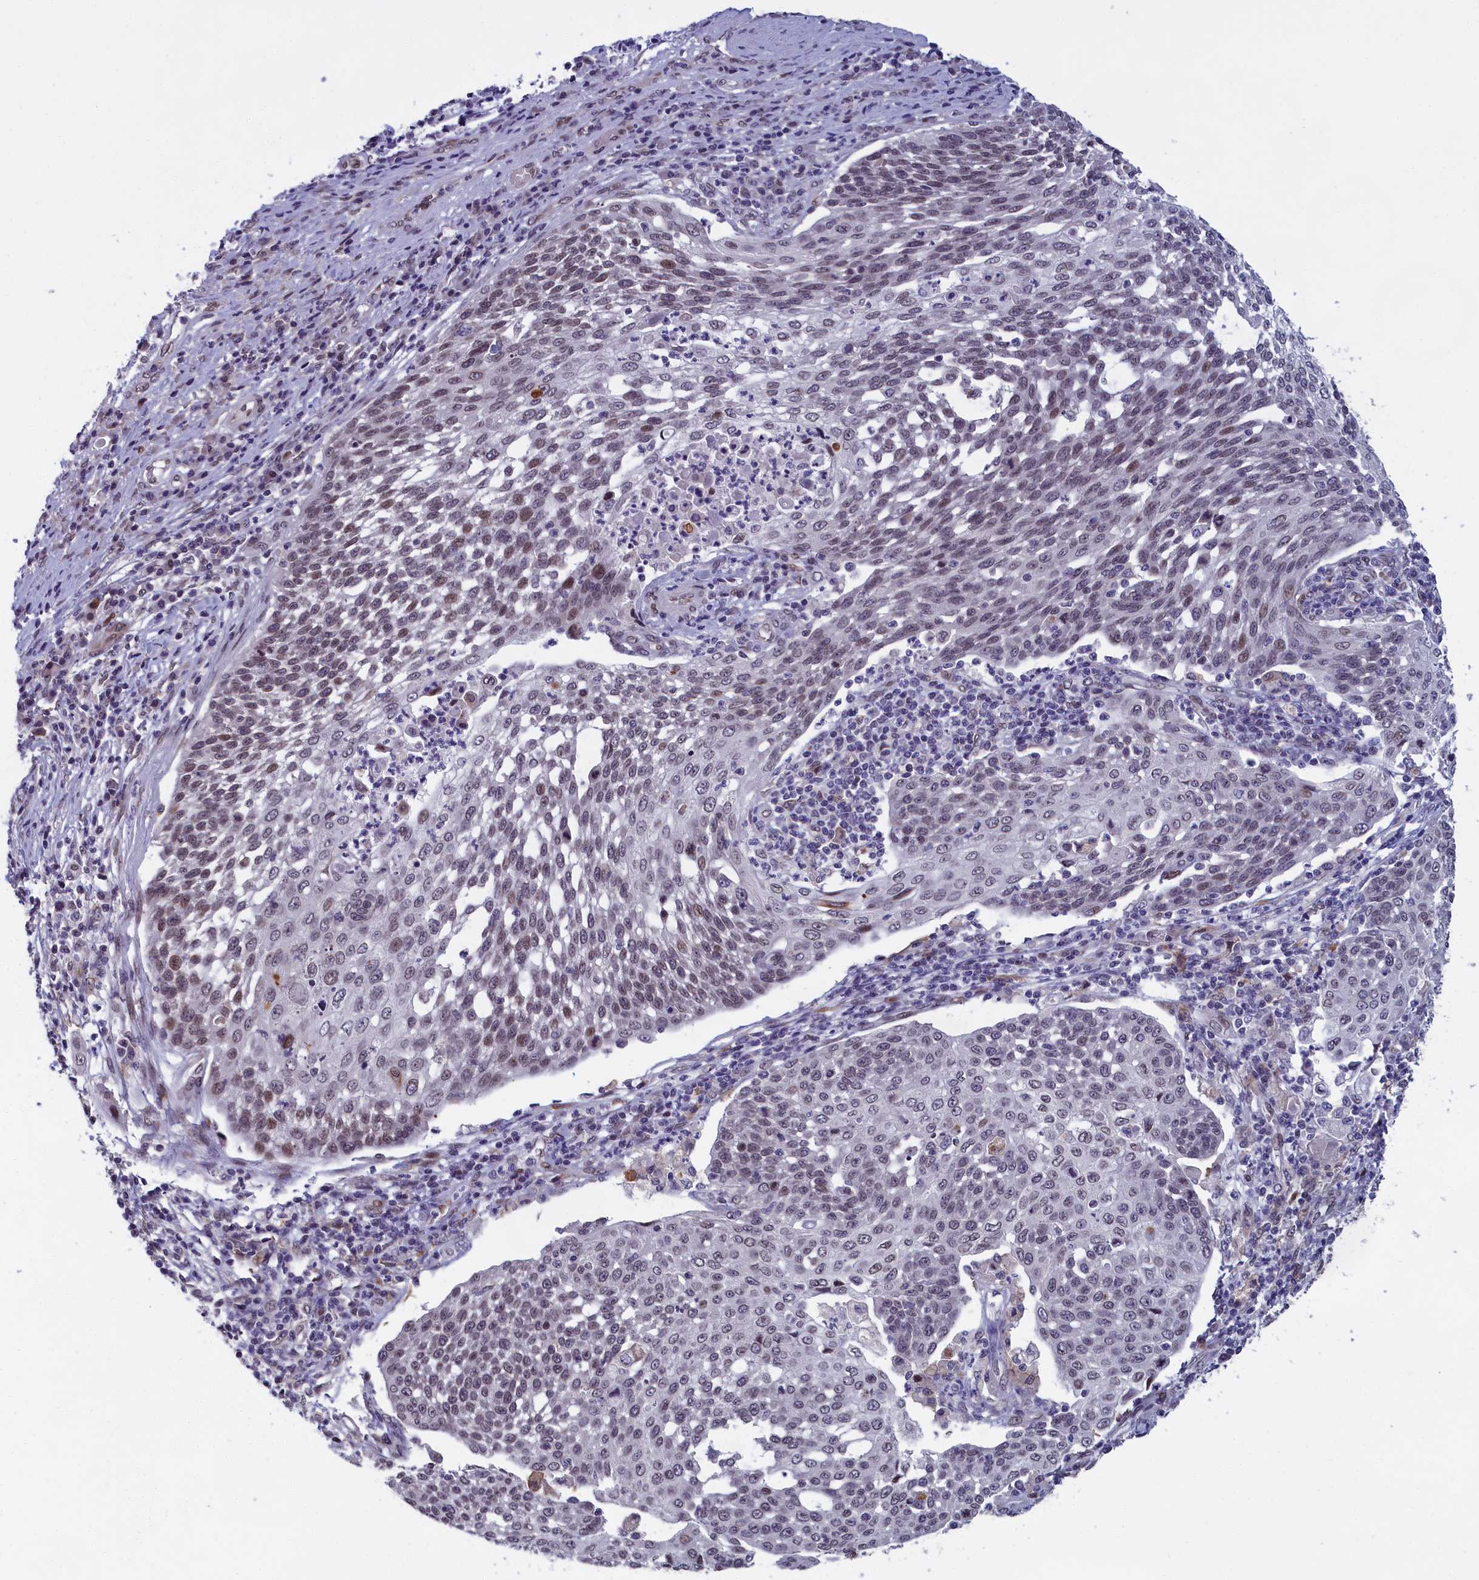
{"staining": {"intensity": "weak", "quantity": "25%-75%", "location": "nuclear"}, "tissue": "cervical cancer", "cell_type": "Tumor cells", "image_type": "cancer", "snomed": [{"axis": "morphology", "description": "Squamous cell carcinoma, NOS"}, {"axis": "topography", "description": "Cervix"}], "caption": "Brown immunohistochemical staining in squamous cell carcinoma (cervical) exhibits weak nuclear expression in approximately 25%-75% of tumor cells.", "gene": "GPSM1", "patient": {"sex": "female", "age": 34}}